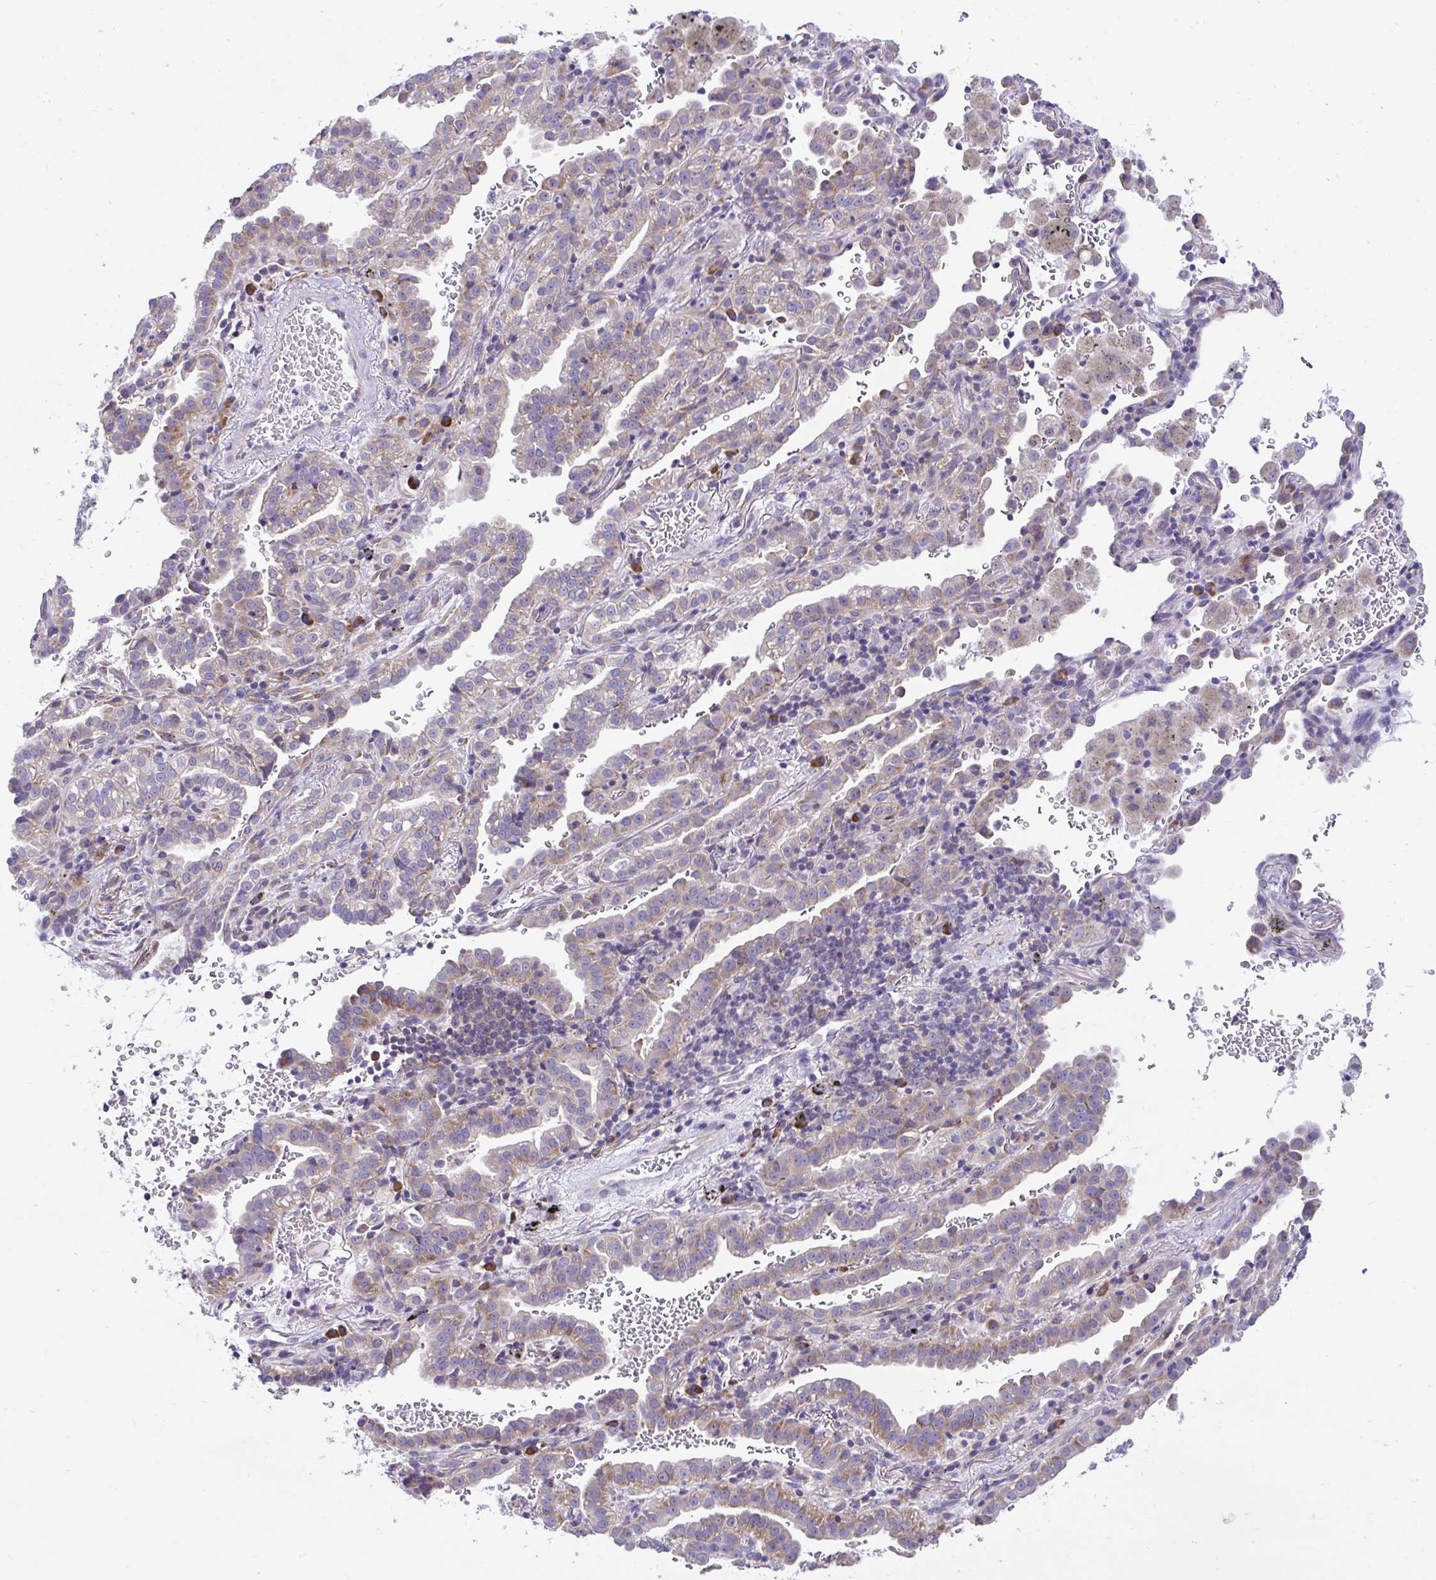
{"staining": {"intensity": "weak", "quantity": "25%-75%", "location": "cytoplasmic/membranous"}, "tissue": "lung cancer", "cell_type": "Tumor cells", "image_type": "cancer", "snomed": [{"axis": "morphology", "description": "Adenocarcinoma, NOS"}, {"axis": "topography", "description": "Lymph node"}, {"axis": "topography", "description": "Lung"}], "caption": "About 25%-75% of tumor cells in human lung cancer display weak cytoplasmic/membranous protein expression as visualized by brown immunohistochemical staining.", "gene": "RPL7", "patient": {"sex": "male", "age": 66}}